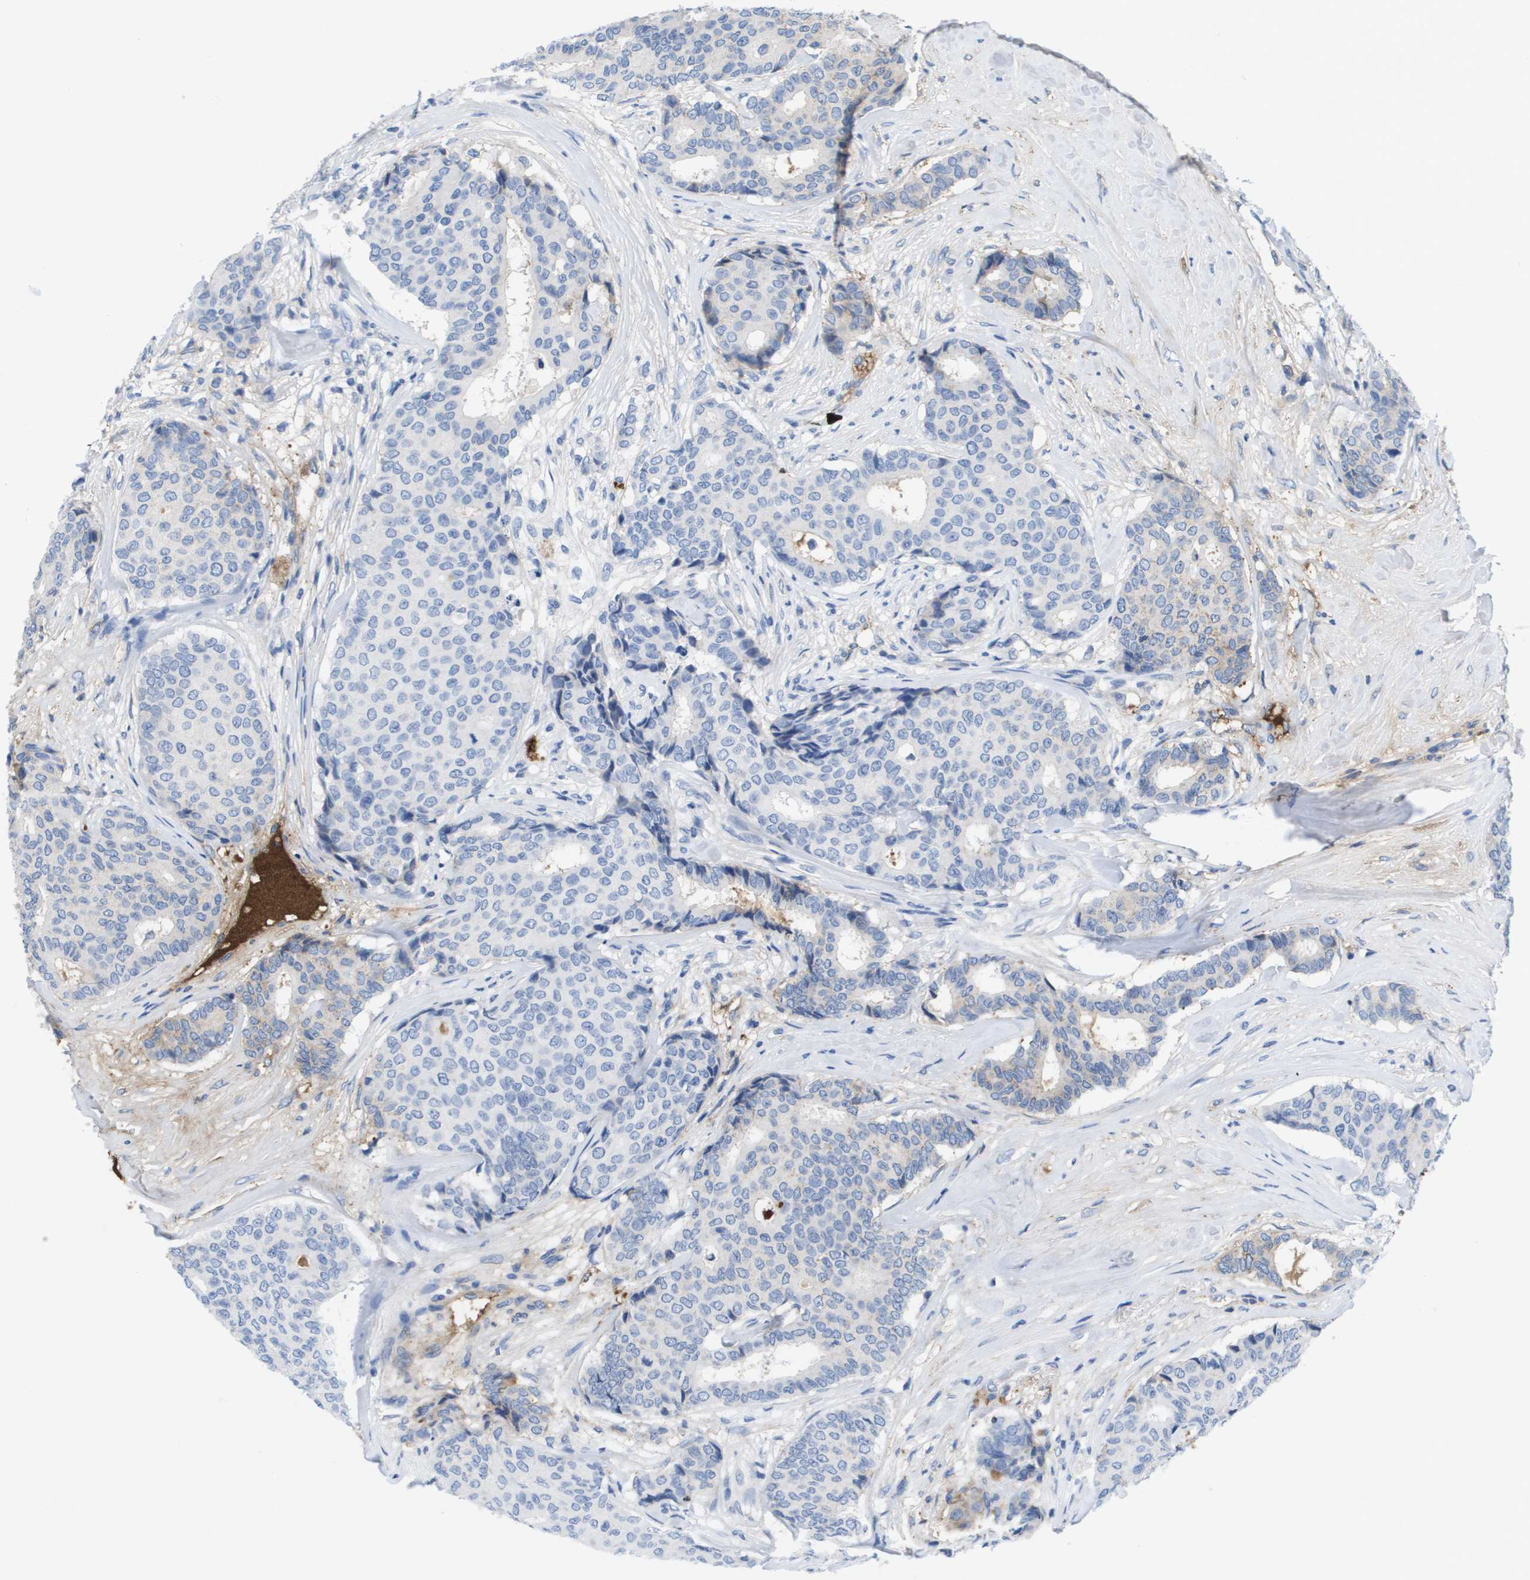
{"staining": {"intensity": "weak", "quantity": "<25%", "location": "cytoplasmic/membranous"}, "tissue": "breast cancer", "cell_type": "Tumor cells", "image_type": "cancer", "snomed": [{"axis": "morphology", "description": "Duct carcinoma"}, {"axis": "topography", "description": "Breast"}], "caption": "Immunohistochemical staining of infiltrating ductal carcinoma (breast) displays no significant staining in tumor cells.", "gene": "APOA1", "patient": {"sex": "female", "age": 75}}